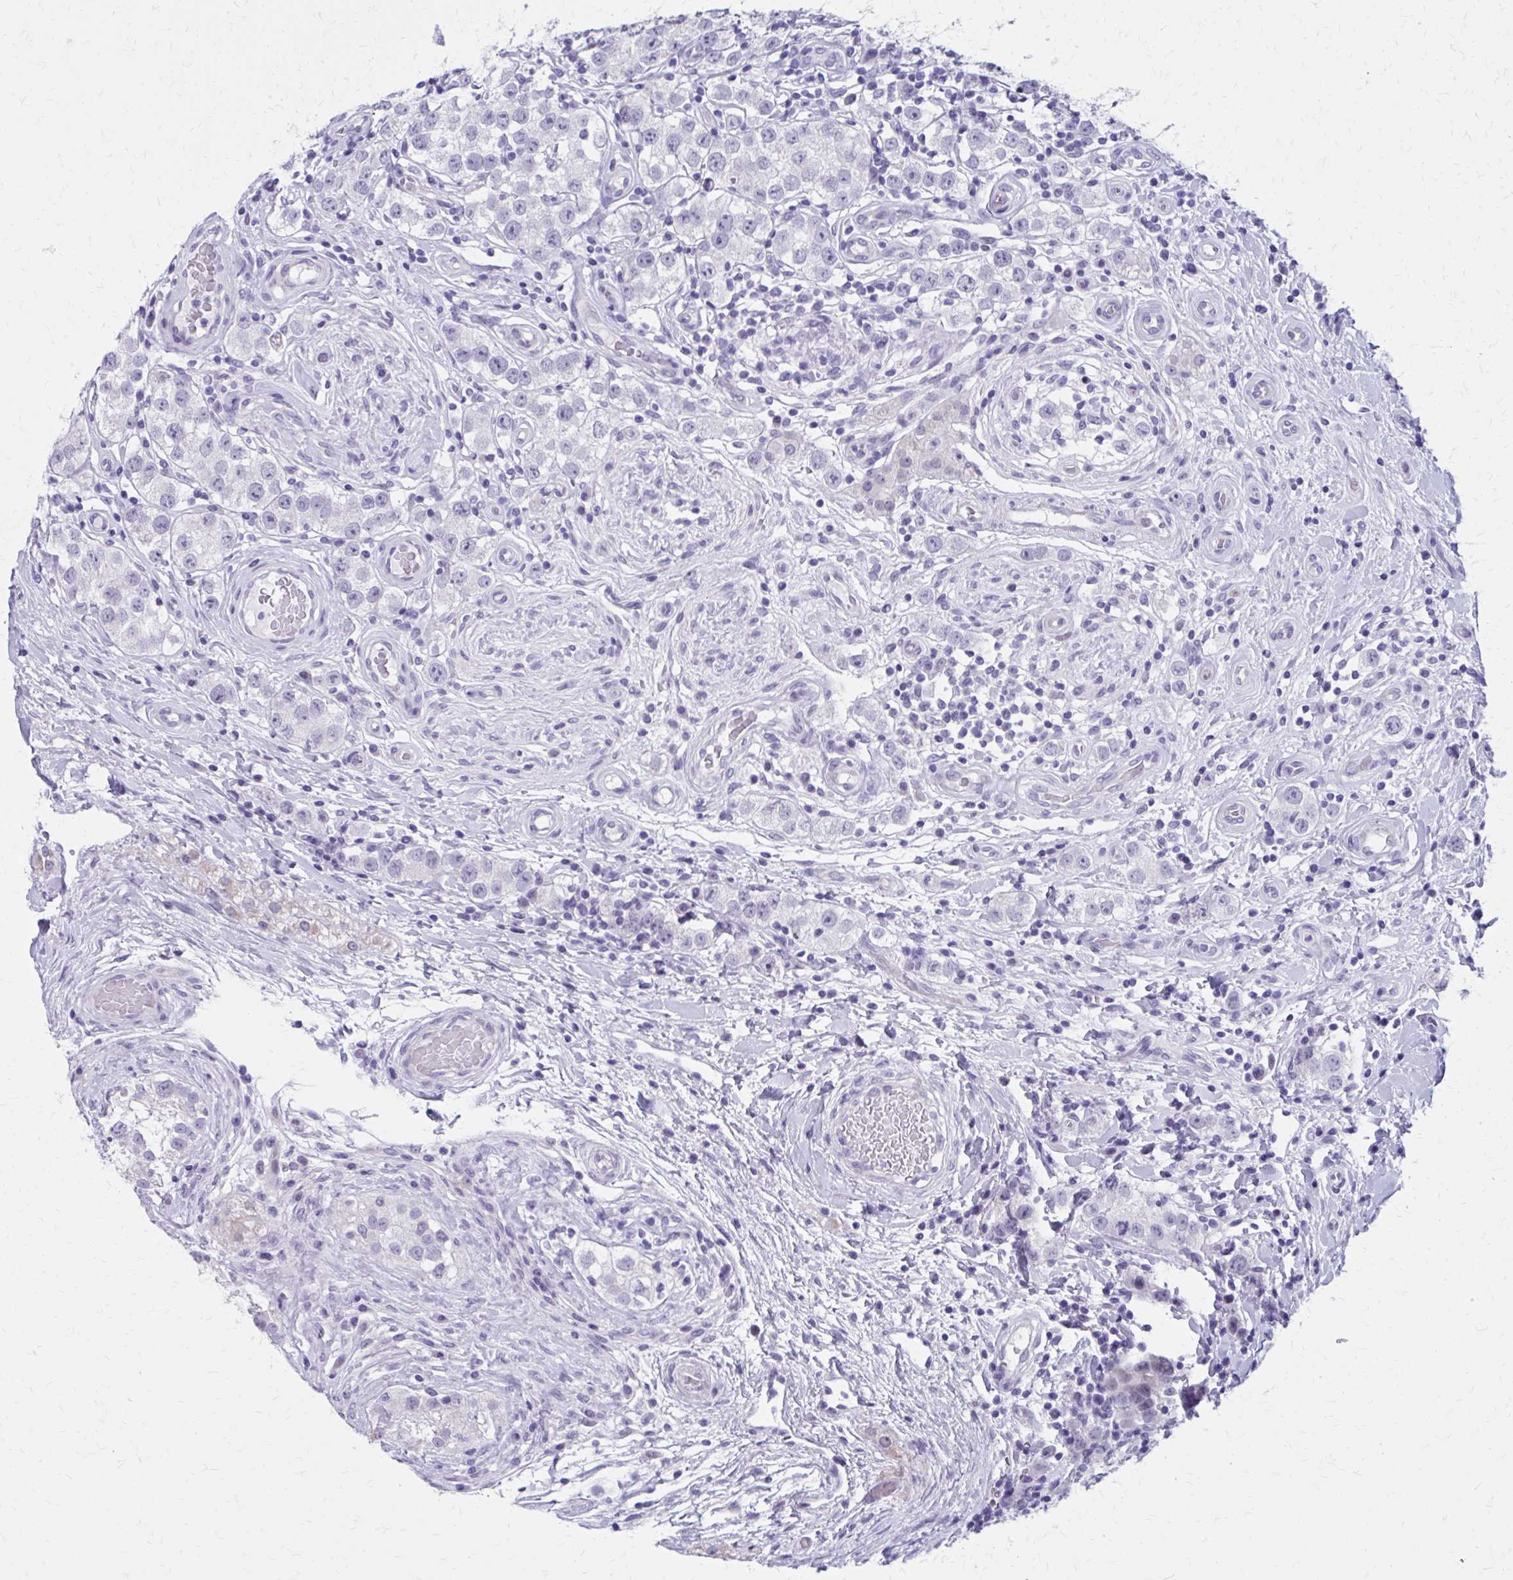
{"staining": {"intensity": "negative", "quantity": "none", "location": "none"}, "tissue": "testis cancer", "cell_type": "Tumor cells", "image_type": "cancer", "snomed": [{"axis": "morphology", "description": "Seminoma, NOS"}, {"axis": "topography", "description": "Testis"}], "caption": "Testis cancer was stained to show a protein in brown. There is no significant positivity in tumor cells.", "gene": "LCN15", "patient": {"sex": "male", "age": 34}}